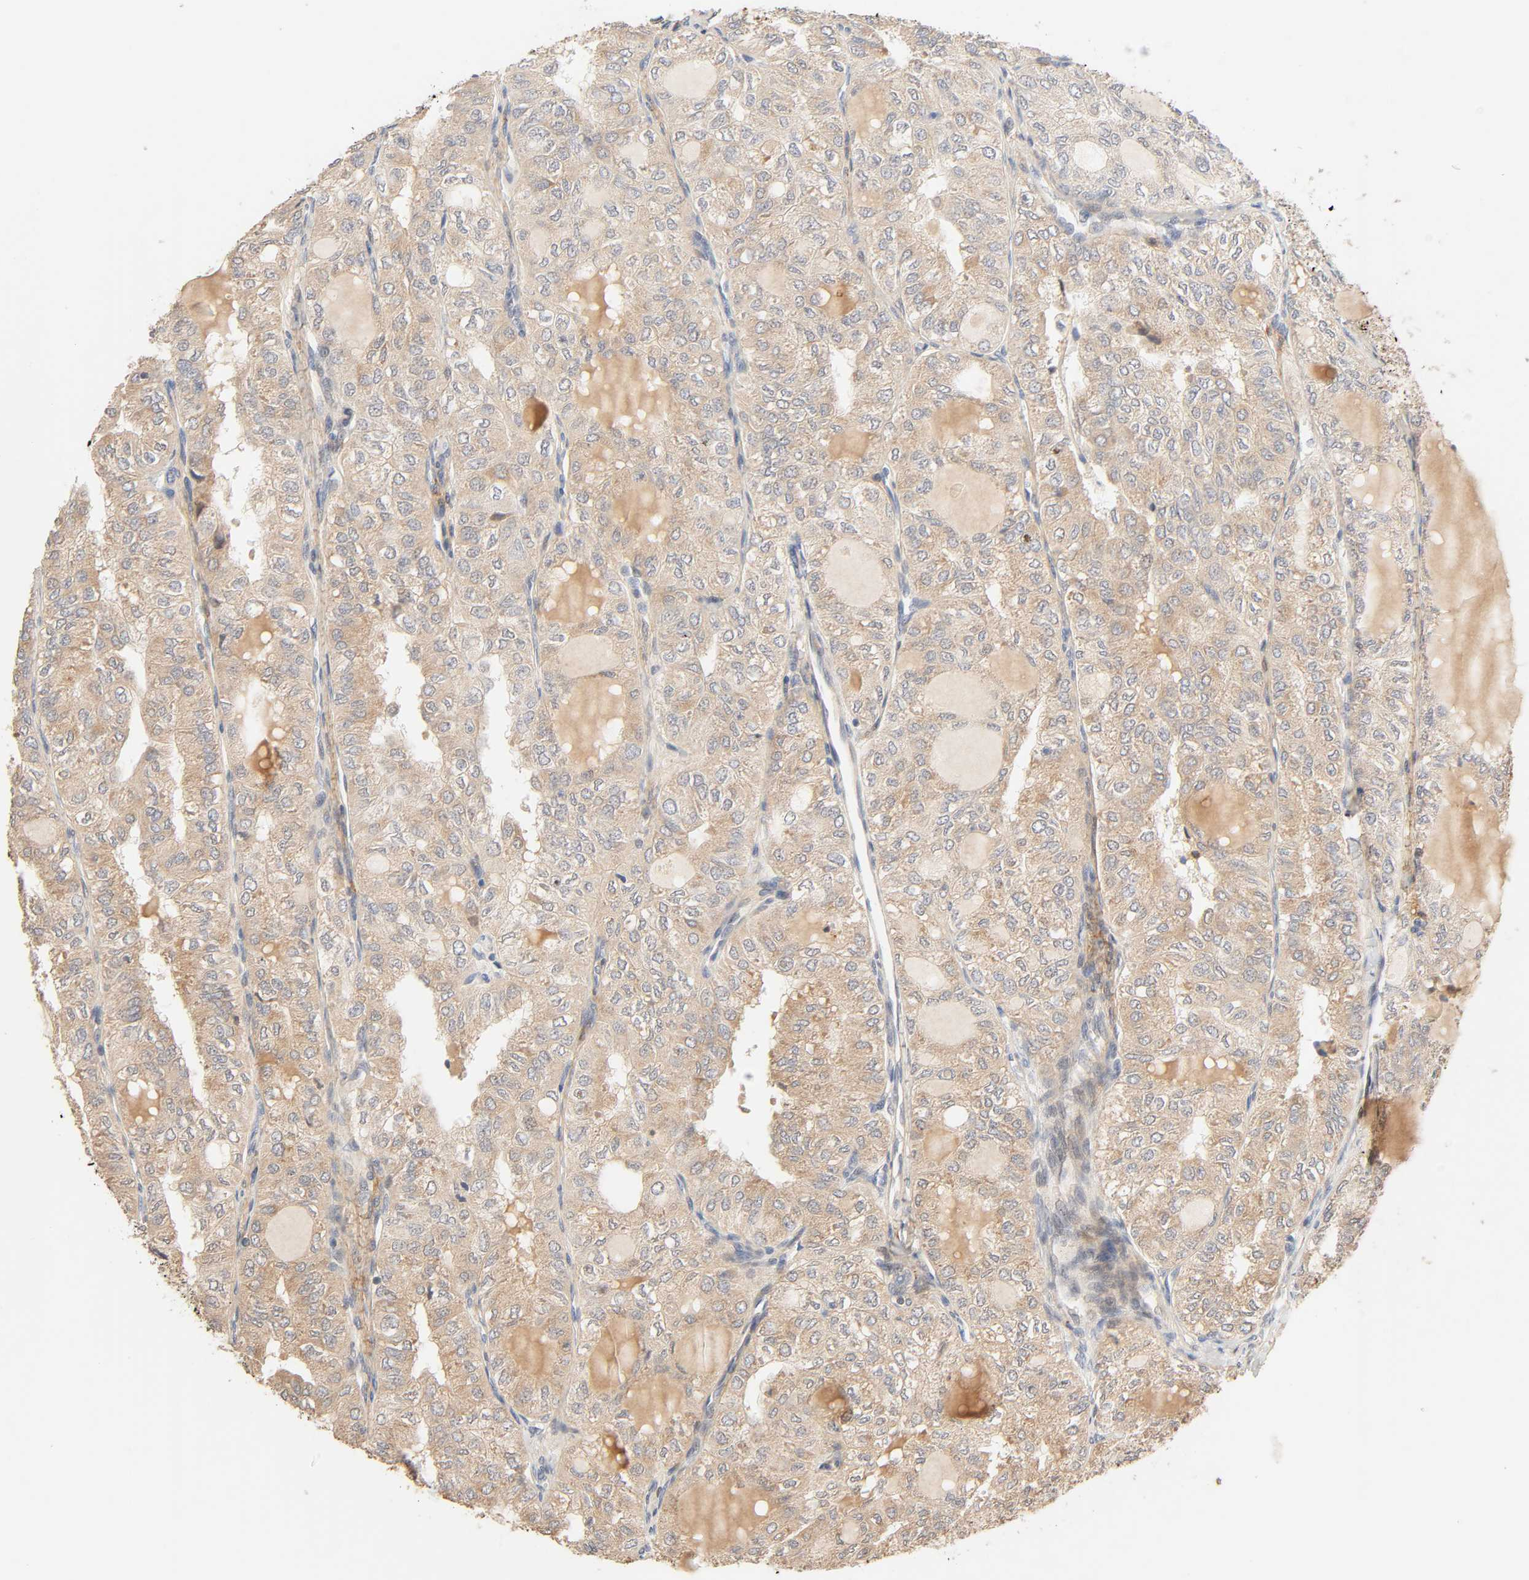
{"staining": {"intensity": "moderate", "quantity": ">75%", "location": "cytoplasmic/membranous"}, "tissue": "thyroid cancer", "cell_type": "Tumor cells", "image_type": "cancer", "snomed": [{"axis": "morphology", "description": "Follicular adenoma carcinoma, NOS"}, {"axis": "topography", "description": "Thyroid gland"}], "caption": "IHC (DAB (3,3'-diaminobenzidine)) staining of follicular adenoma carcinoma (thyroid) reveals moderate cytoplasmic/membranous protein expression in about >75% of tumor cells. The staining is performed using DAB brown chromogen to label protein expression. The nuclei are counter-stained blue using hematoxylin.", "gene": "CACNA1G", "patient": {"sex": "male", "age": 75}}